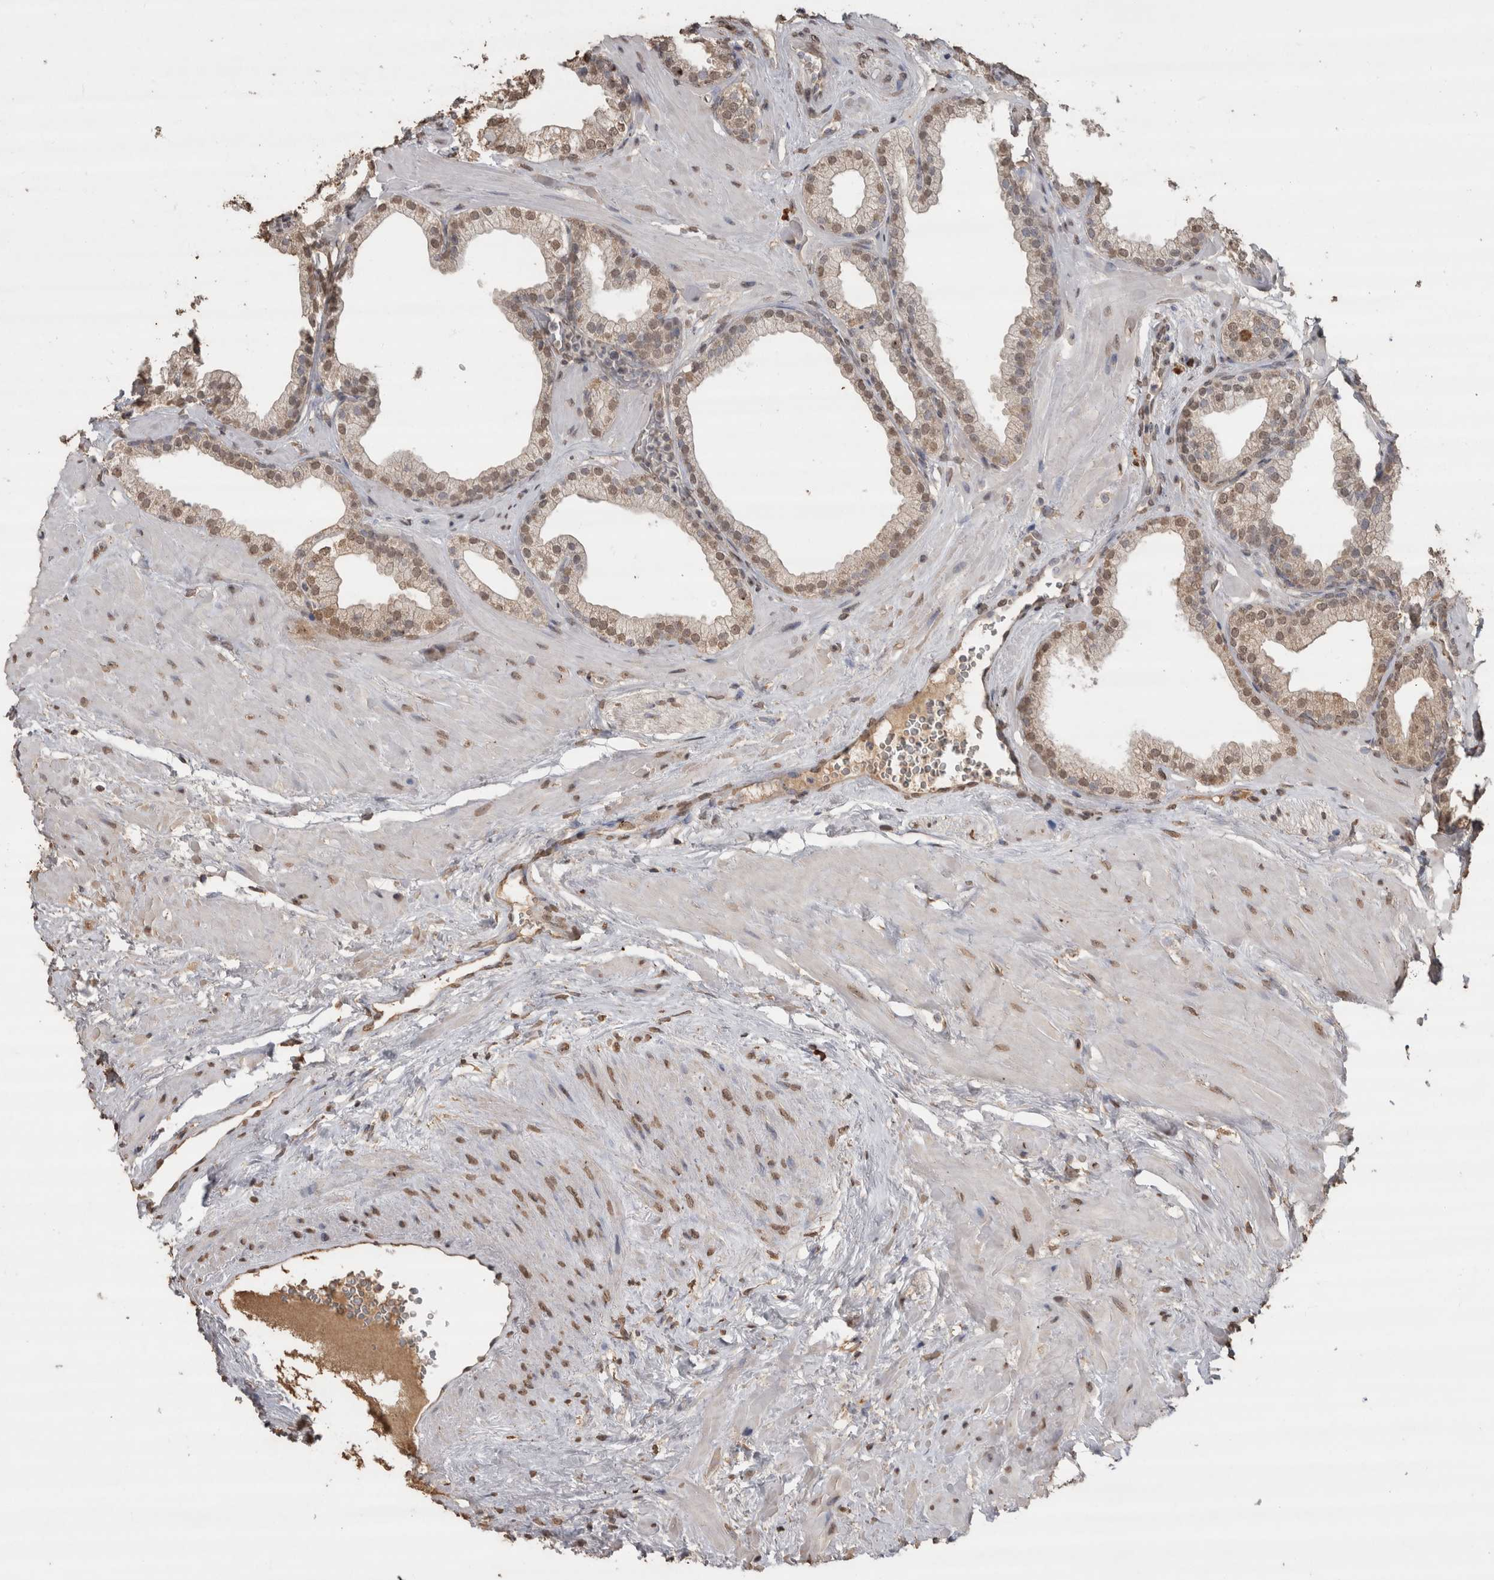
{"staining": {"intensity": "weak", "quantity": "25%-75%", "location": "nuclear"}, "tissue": "prostate", "cell_type": "Glandular cells", "image_type": "normal", "snomed": [{"axis": "morphology", "description": "Normal tissue, NOS"}, {"axis": "morphology", "description": "Urothelial carcinoma, Low grade"}, {"axis": "topography", "description": "Urinary bladder"}, {"axis": "topography", "description": "Prostate"}], "caption": "Weak nuclear protein expression is appreciated in about 25%-75% of glandular cells in prostate. The staining was performed using DAB (3,3'-diaminobenzidine), with brown indicating positive protein expression. Nuclei are stained blue with hematoxylin.", "gene": "CRELD2", "patient": {"sex": "male", "age": 60}}